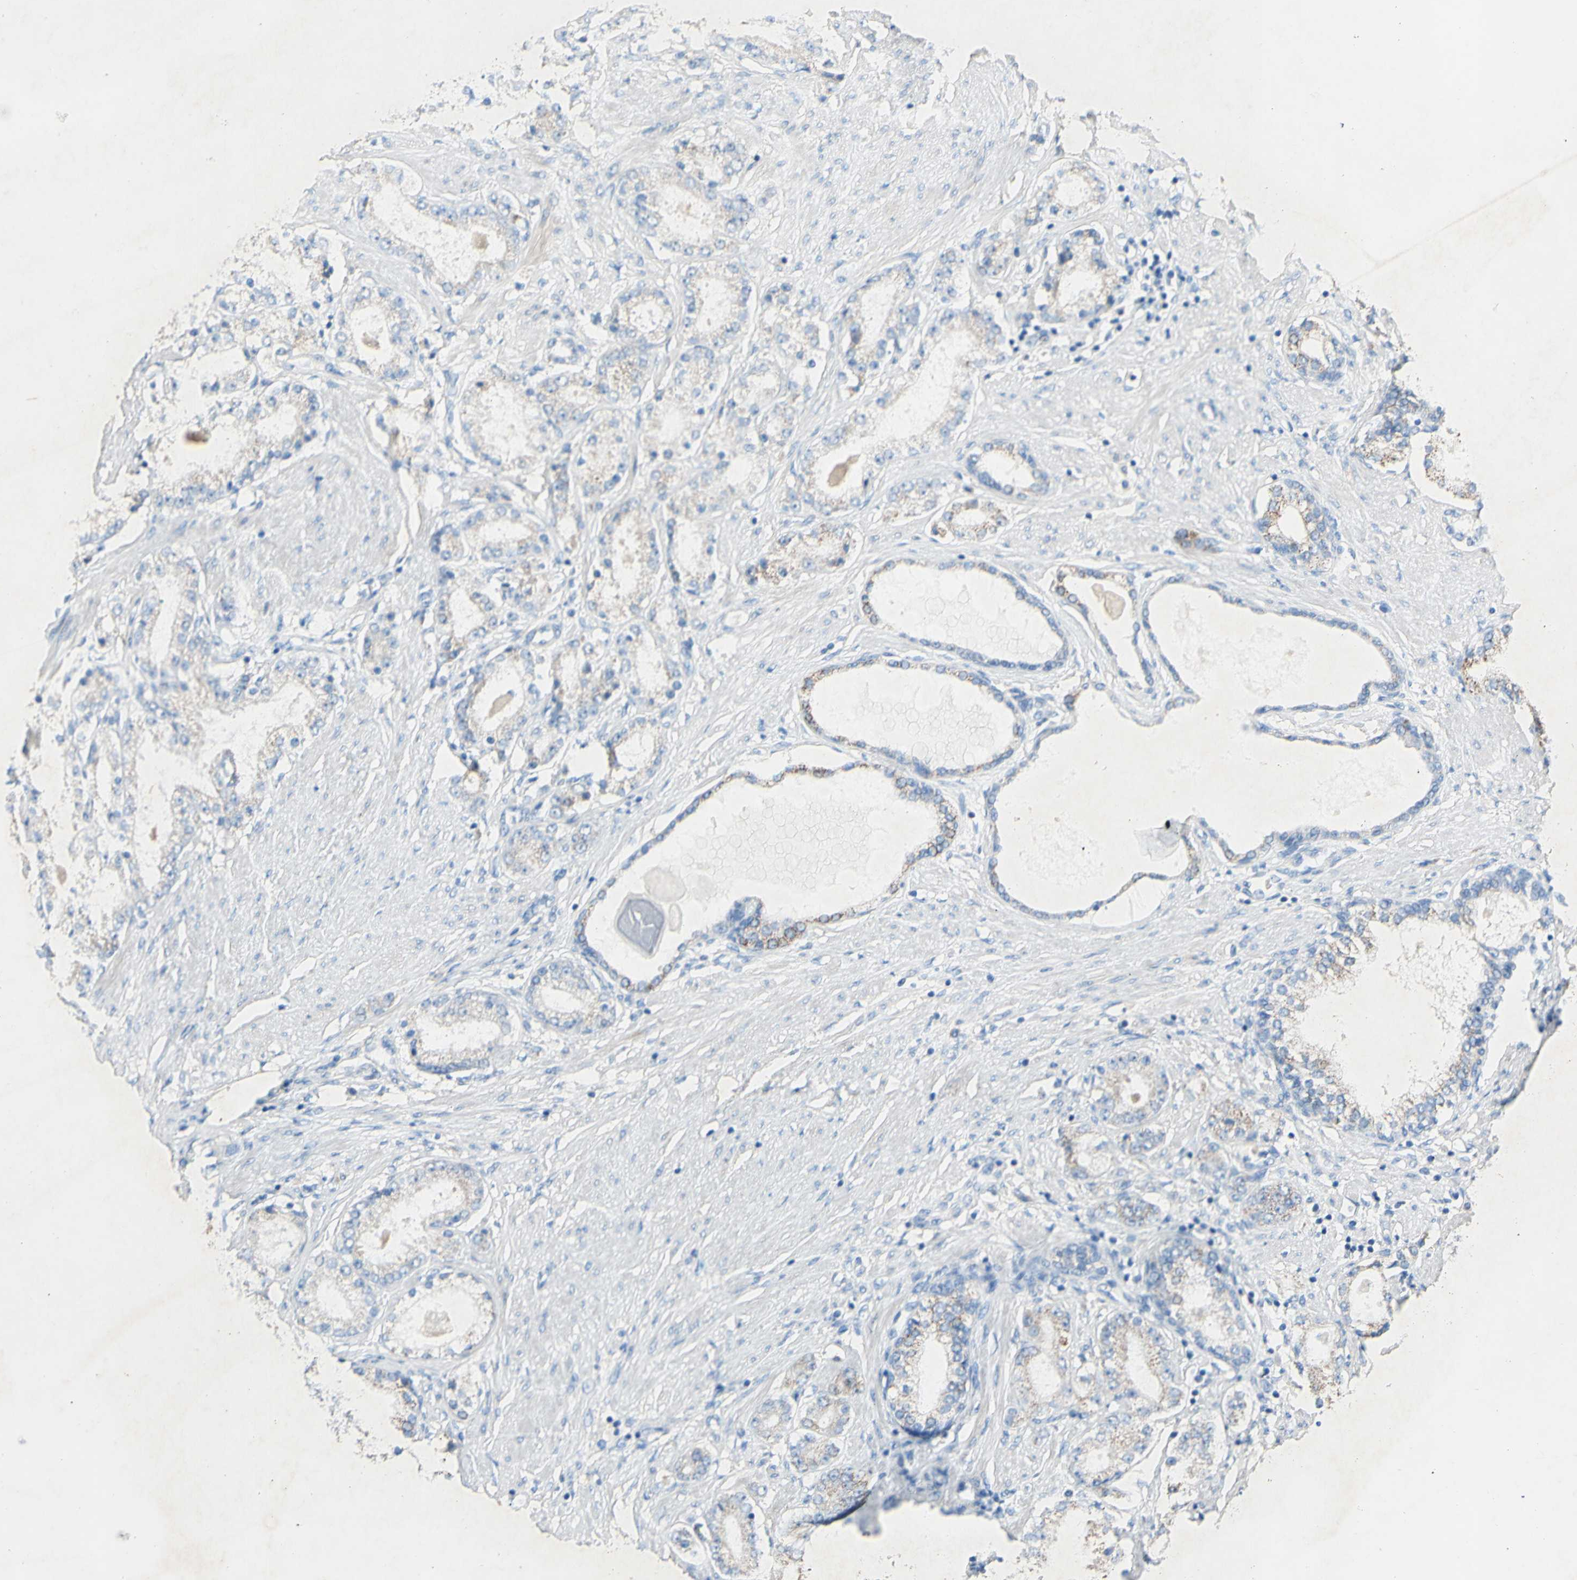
{"staining": {"intensity": "negative", "quantity": "none", "location": "none"}, "tissue": "prostate cancer", "cell_type": "Tumor cells", "image_type": "cancer", "snomed": [{"axis": "morphology", "description": "Adenocarcinoma, Low grade"}, {"axis": "topography", "description": "Prostate"}], "caption": "Immunohistochemistry of human adenocarcinoma (low-grade) (prostate) exhibits no positivity in tumor cells.", "gene": "ACADL", "patient": {"sex": "male", "age": 63}}